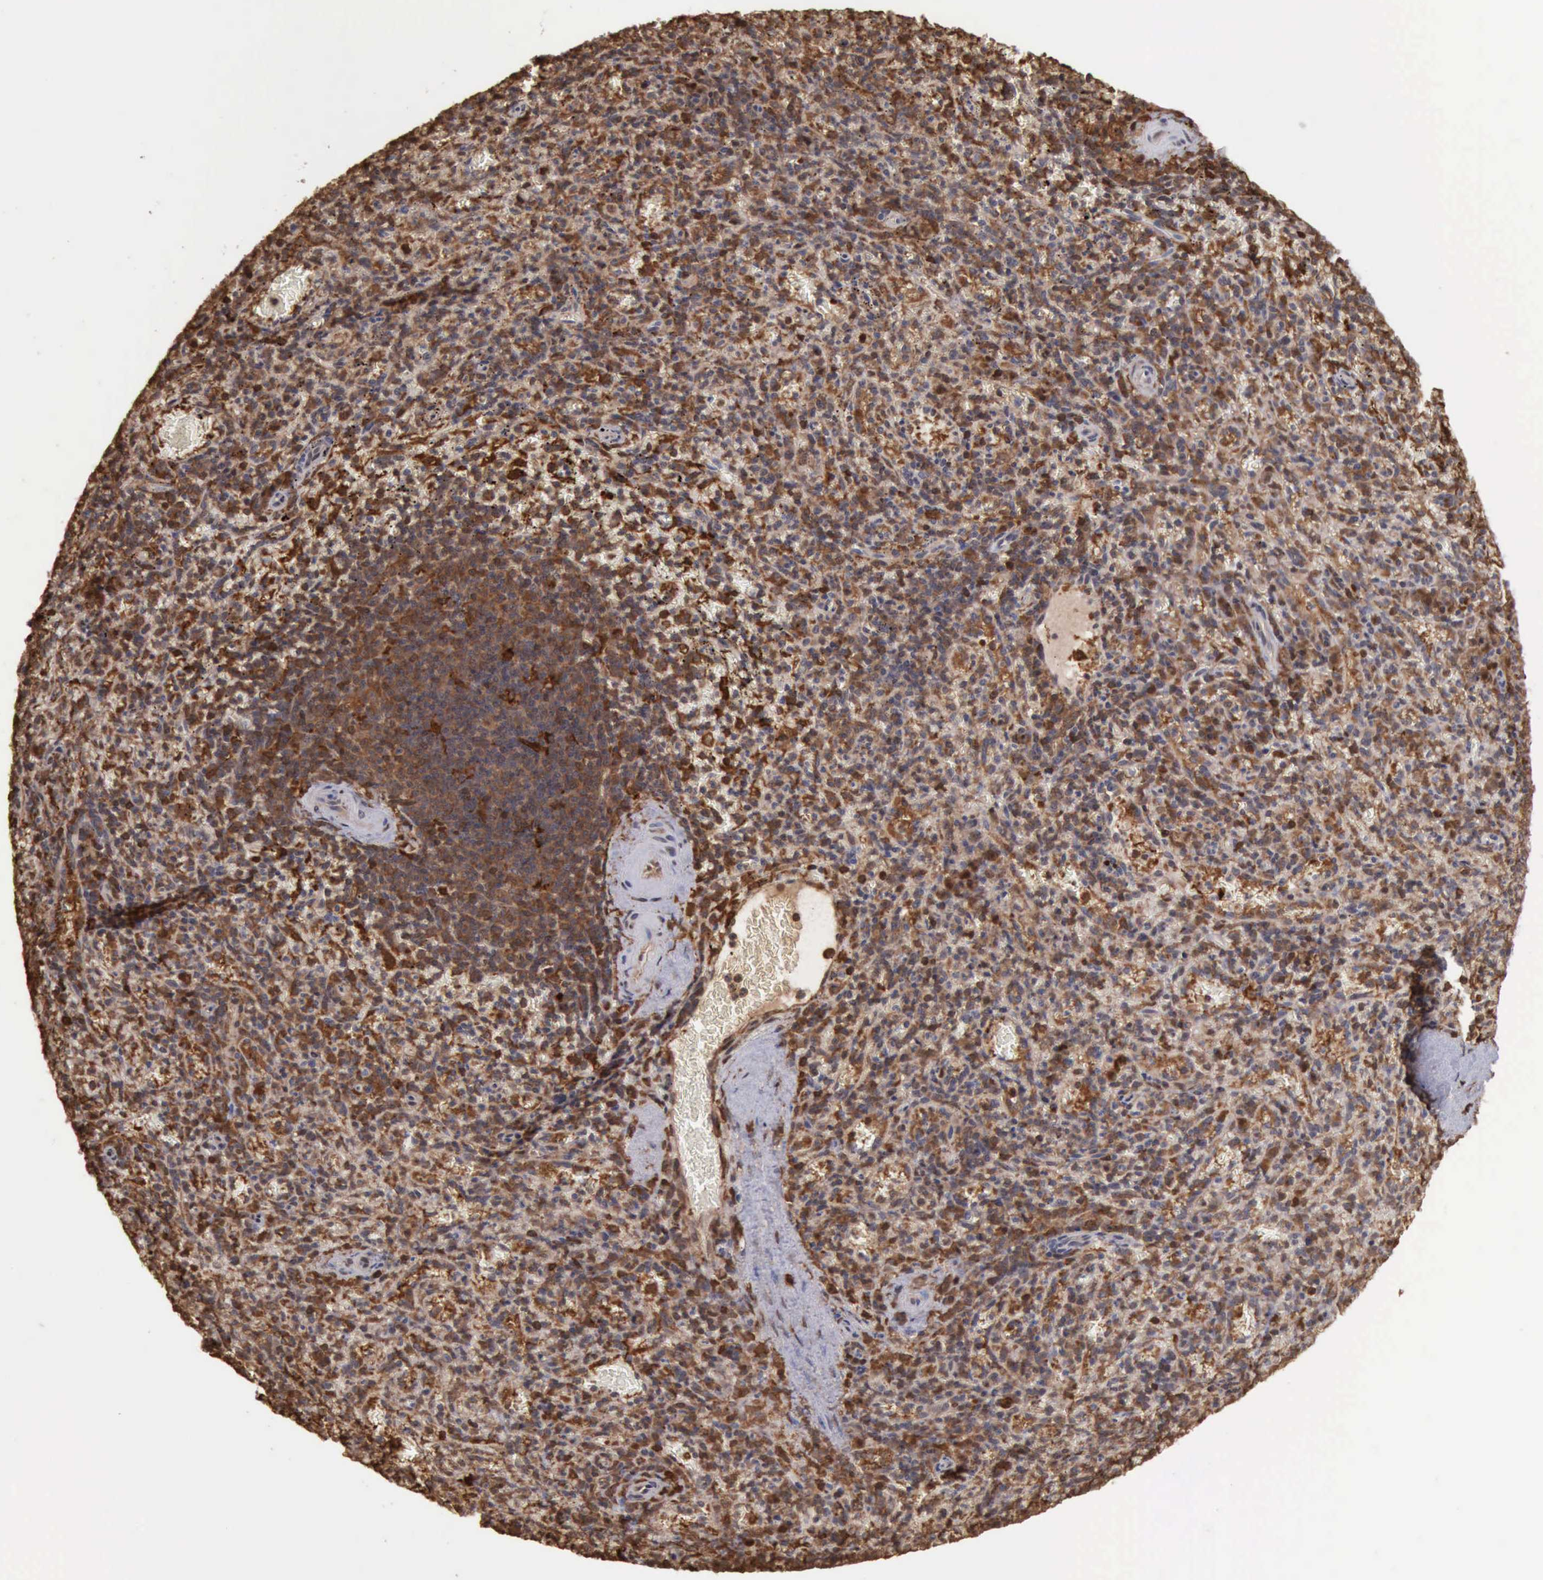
{"staining": {"intensity": "moderate", "quantity": ">75%", "location": "cytoplasmic/membranous"}, "tissue": "spleen", "cell_type": "Cells in red pulp", "image_type": "normal", "snomed": [{"axis": "morphology", "description": "Normal tissue, NOS"}, {"axis": "topography", "description": "Spleen"}], "caption": "A brown stain shows moderate cytoplasmic/membranous staining of a protein in cells in red pulp of normal spleen. (brown staining indicates protein expression, while blue staining denotes nuclei).", "gene": "STAT1", "patient": {"sex": "female", "age": 50}}